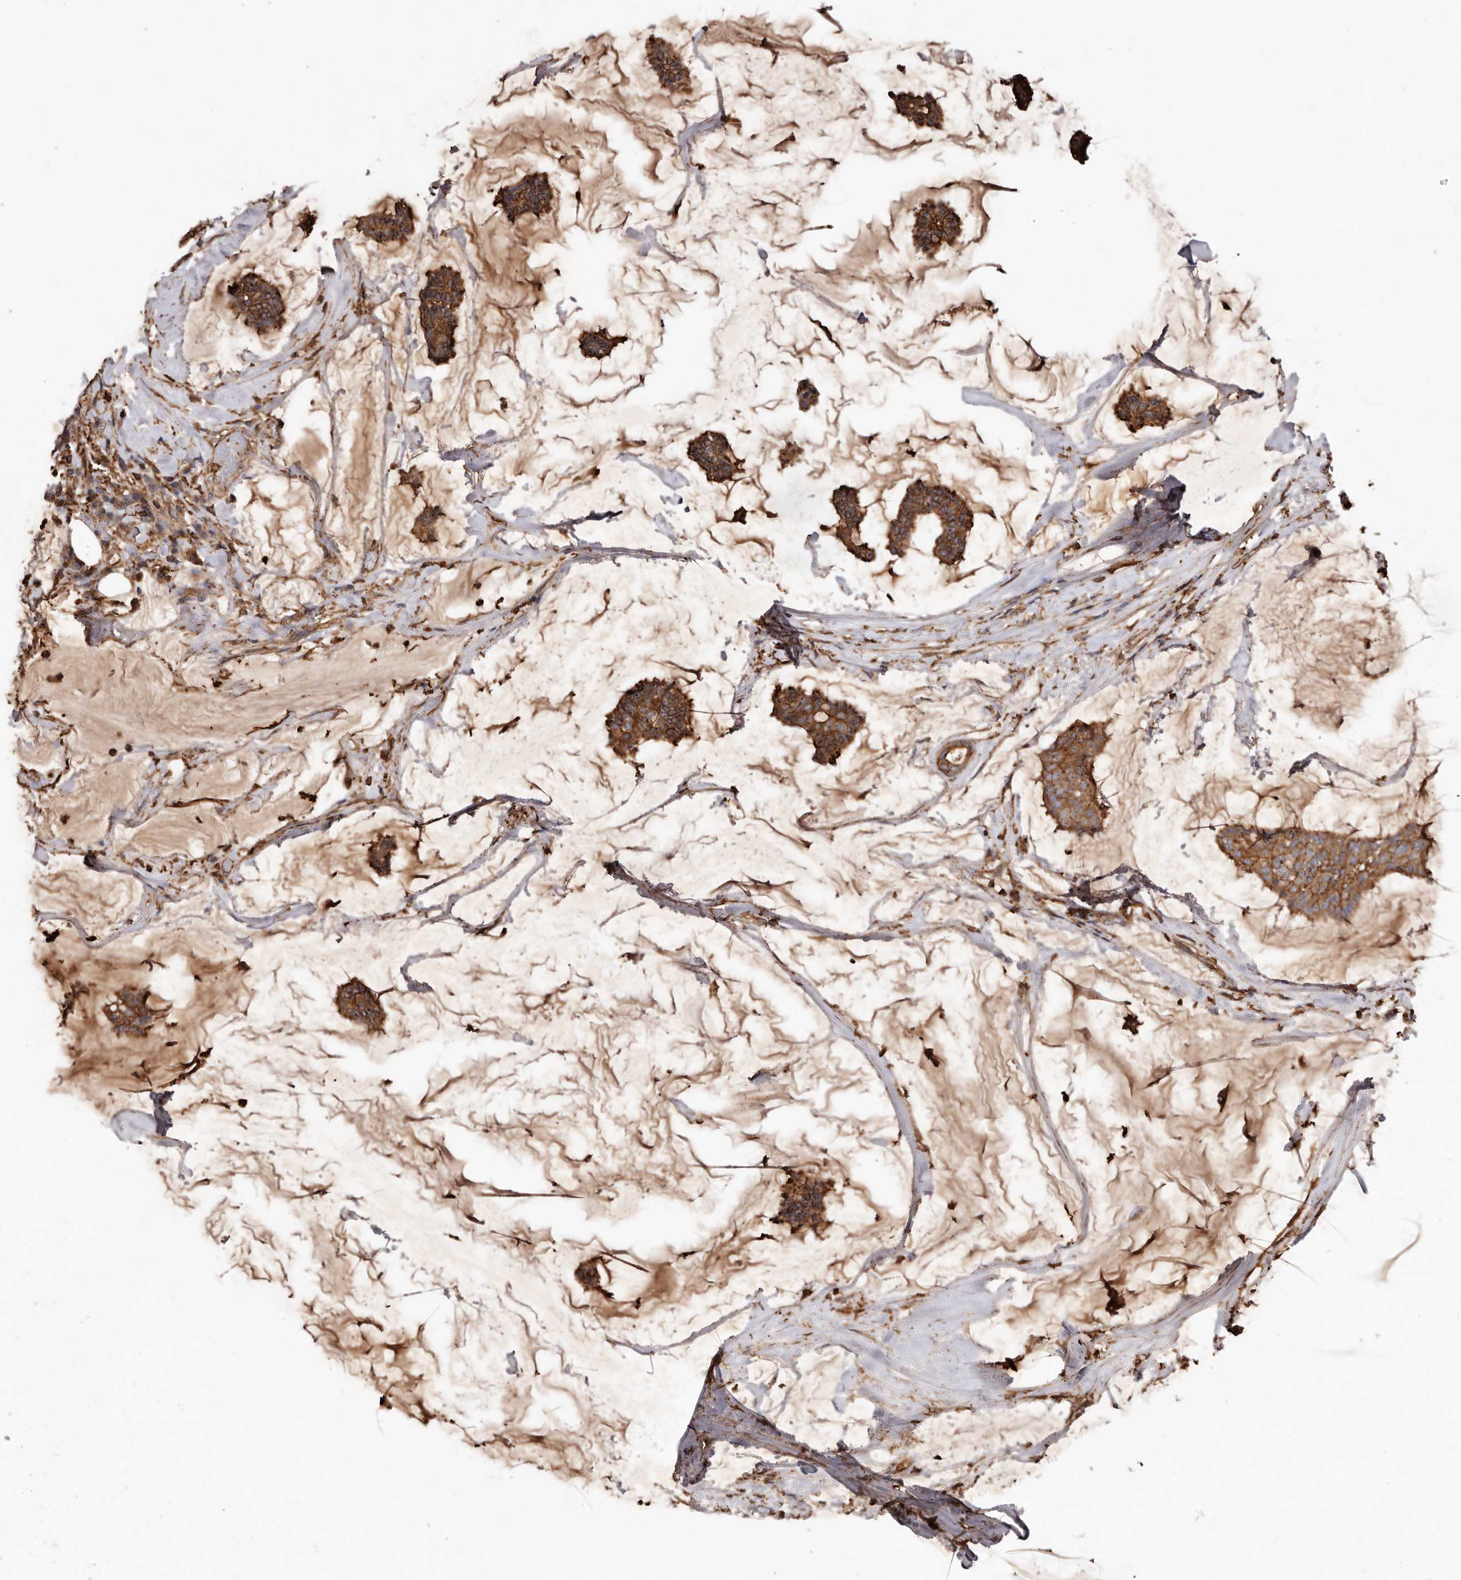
{"staining": {"intensity": "strong", "quantity": ">75%", "location": "cytoplasmic/membranous"}, "tissue": "breast cancer", "cell_type": "Tumor cells", "image_type": "cancer", "snomed": [{"axis": "morphology", "description": "Duct carcinoma"}, {"axis": "topography", "description": "Breast"}], "caption": "Brown immunohistochemical staining in breast cancer demonstrates strong cytoplasmic/membranous staining in about >75% of tumor cells.", "gene": "COQ8B", "patient": {"sex": "female", "age": 93}}